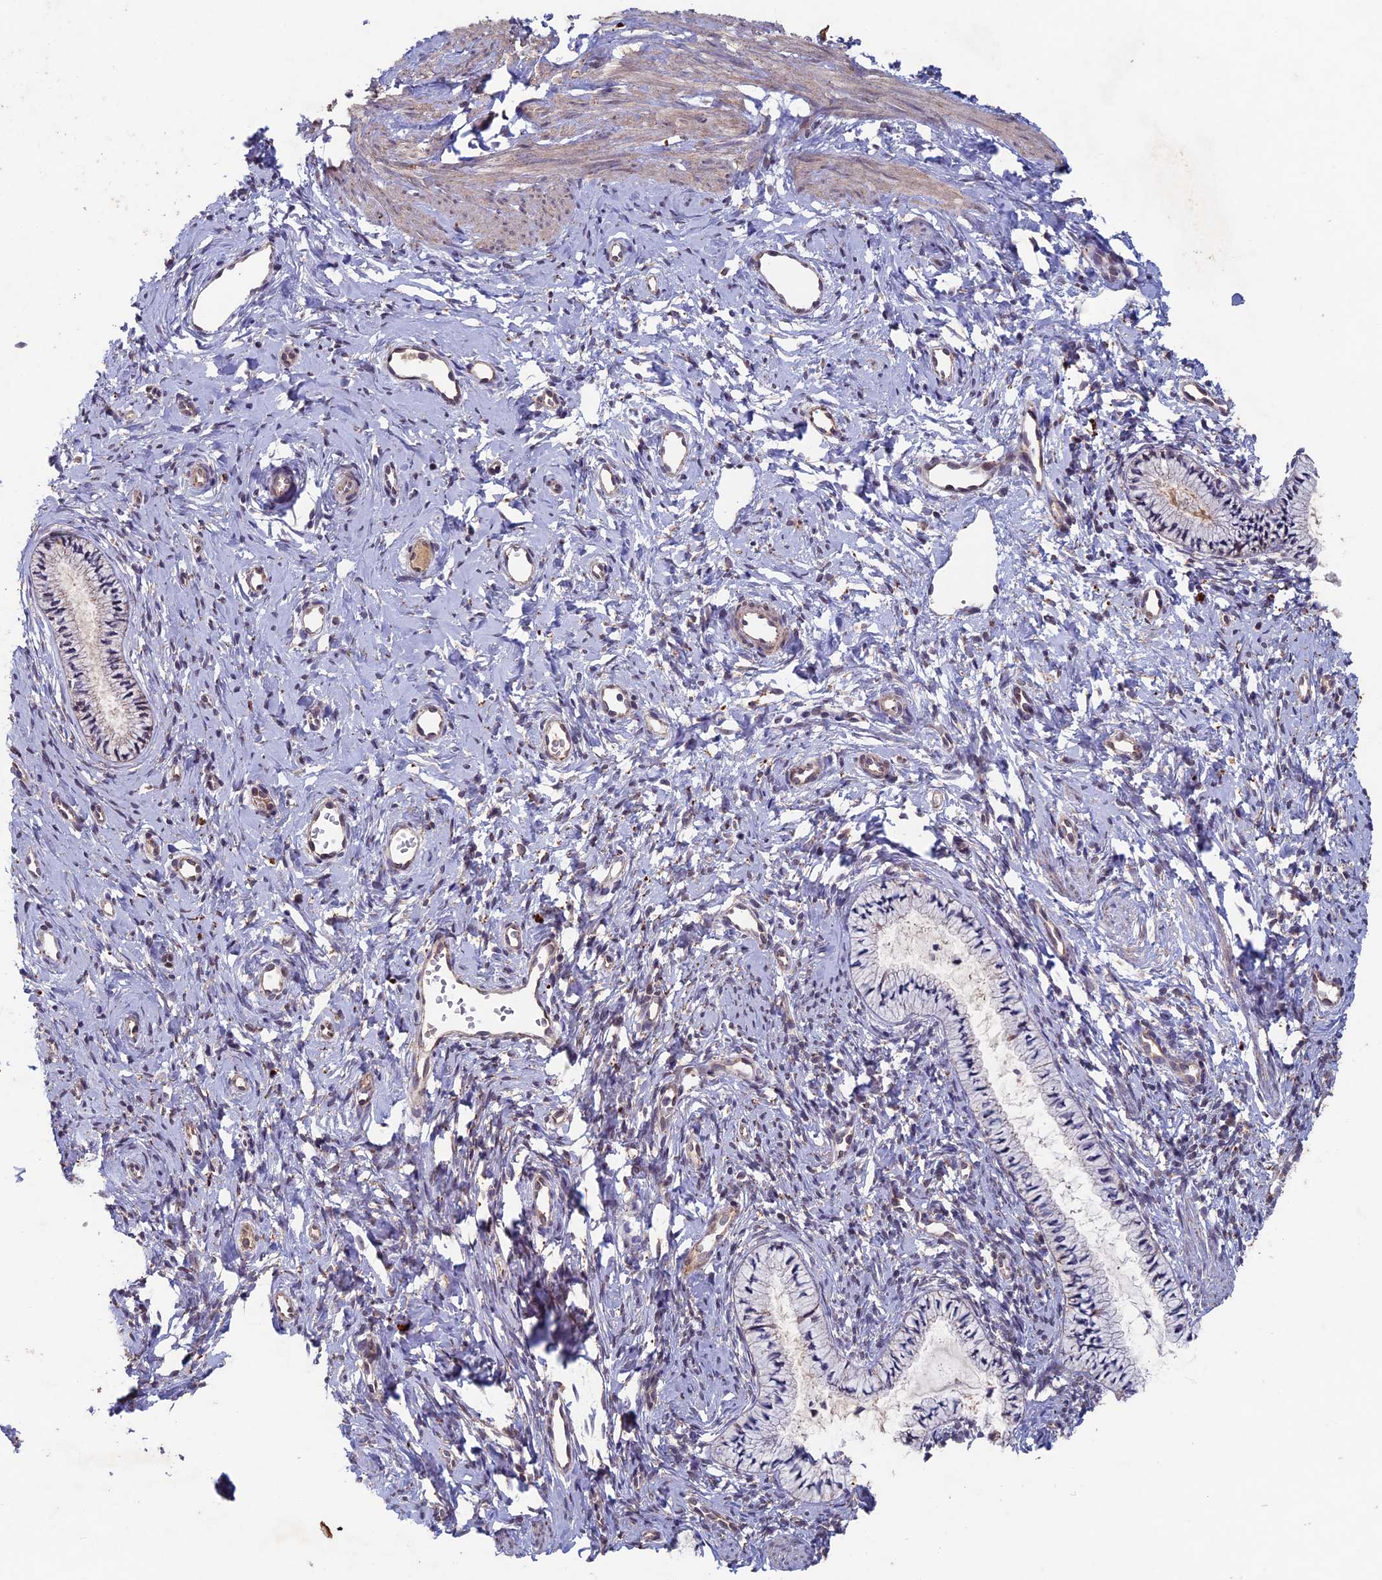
{"staining": {"intensity": "weak", "quantity": "<25%", "location": "cytoplasmic/membranous"}, "tissue": "cervix", "cell_type": "Glandular cells", "image_type": "normal", "snomed": [{"axis": "morphology", "description": "Normal tissue, NOS"}, {"axis": "topography", "description": "Cervix"}], "caption": "Immunohistochemical staining of unremarkable cervix shows no significant expression in glandular cells.", "gene": "RCCD1", "patient": {"sex": "female", "age": 57}}